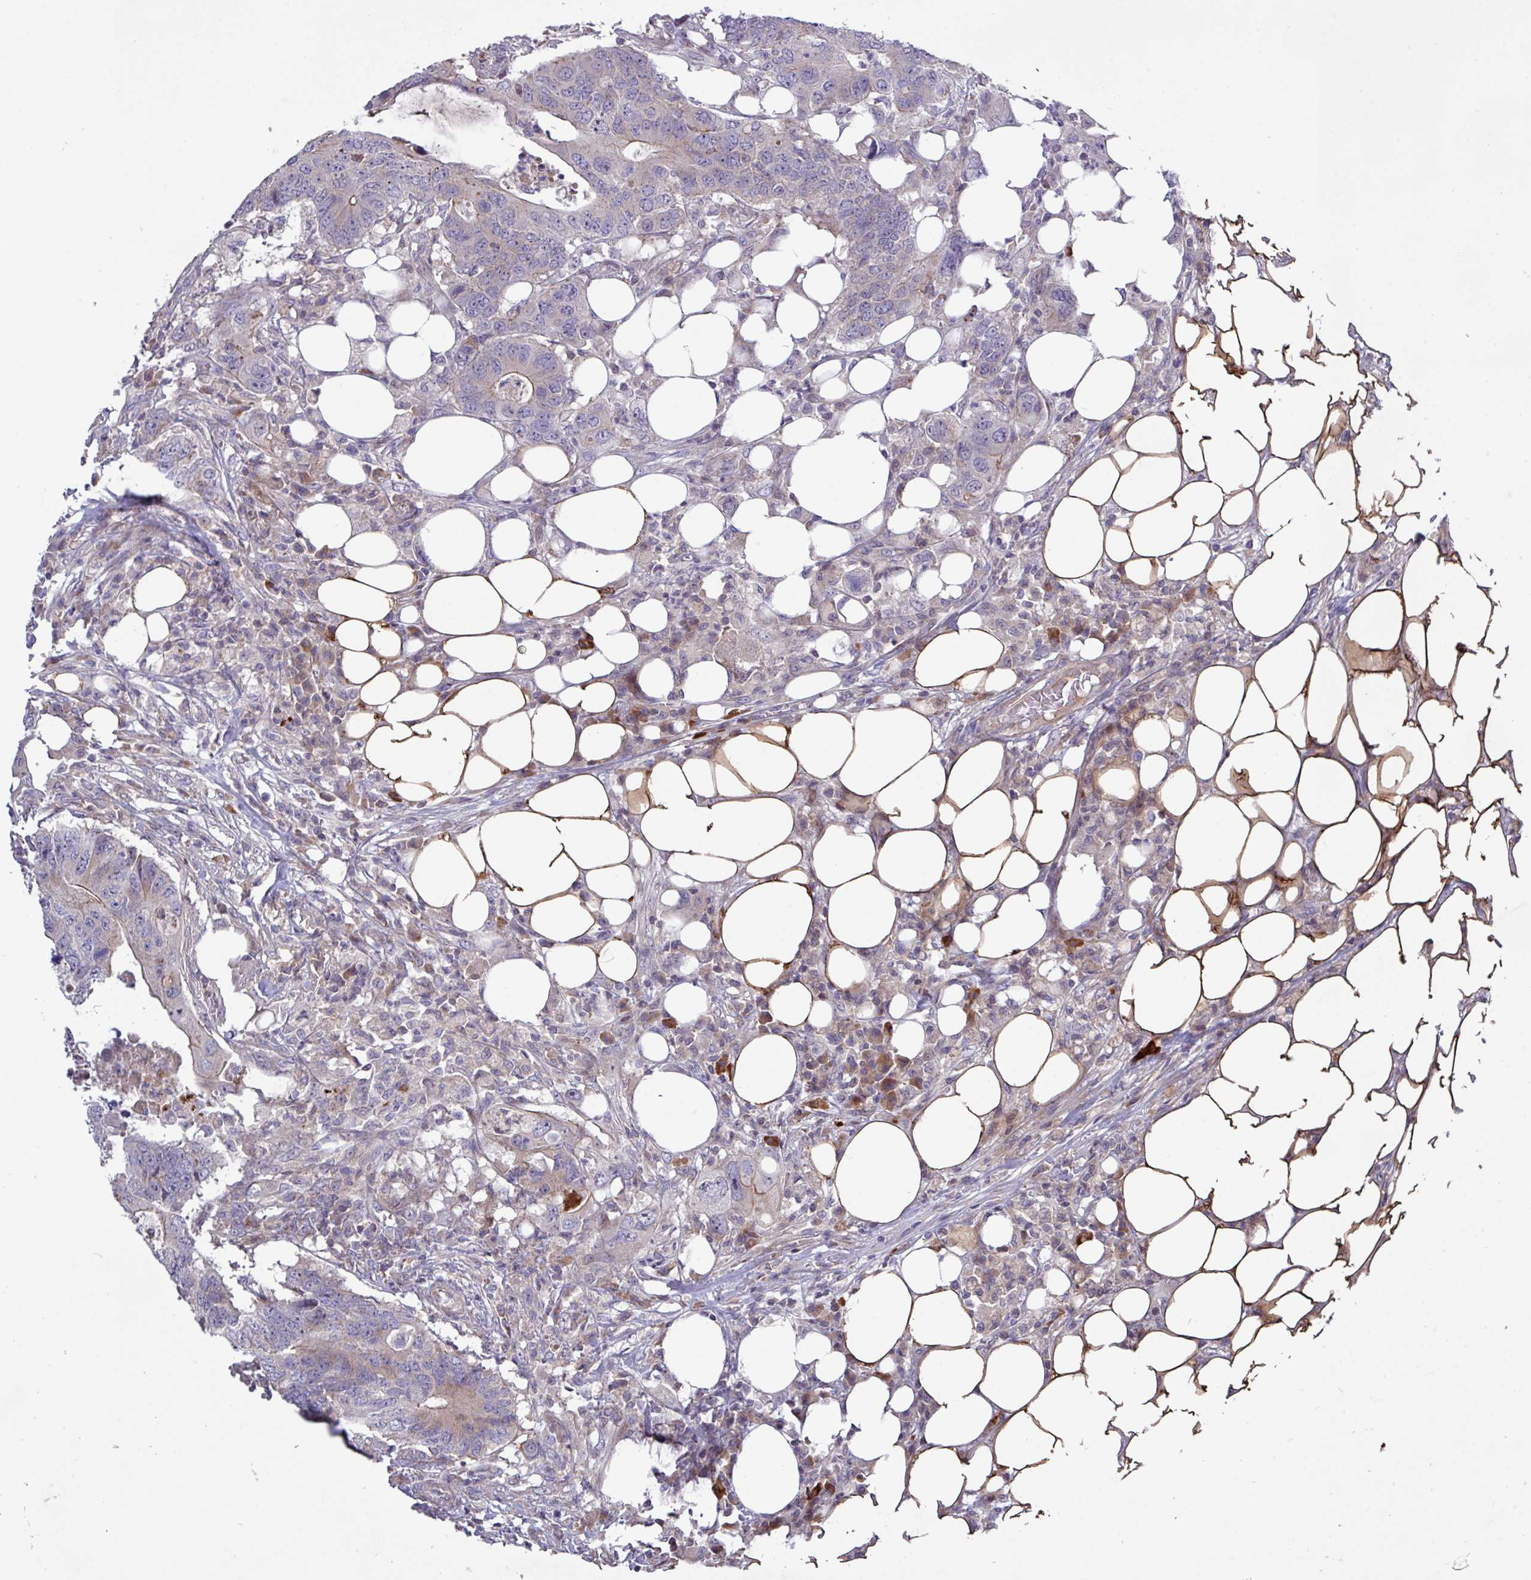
{"staining": {"intensity": "weak", "quantity": "<25%", "location": "cytoplasmic/membranous"}, "tissue": "colorectal cancer", "cell_type": "Tumor cells", "image_type": "cancer", "snomed": [{"axis": "morphology", "description": "Adenocarcinoma, NOS"}, {"axis": "topography", "description": "Colon"}], "caption": "Immunohistochemistry image of neoplastic tissue: human colorectal cancer (adenocarcinoma) stained with DAB reveals no significant protein positivity in tumor cells.", "gene": "TNFSF12", "patient": {"sex": "male", "age": 71}}